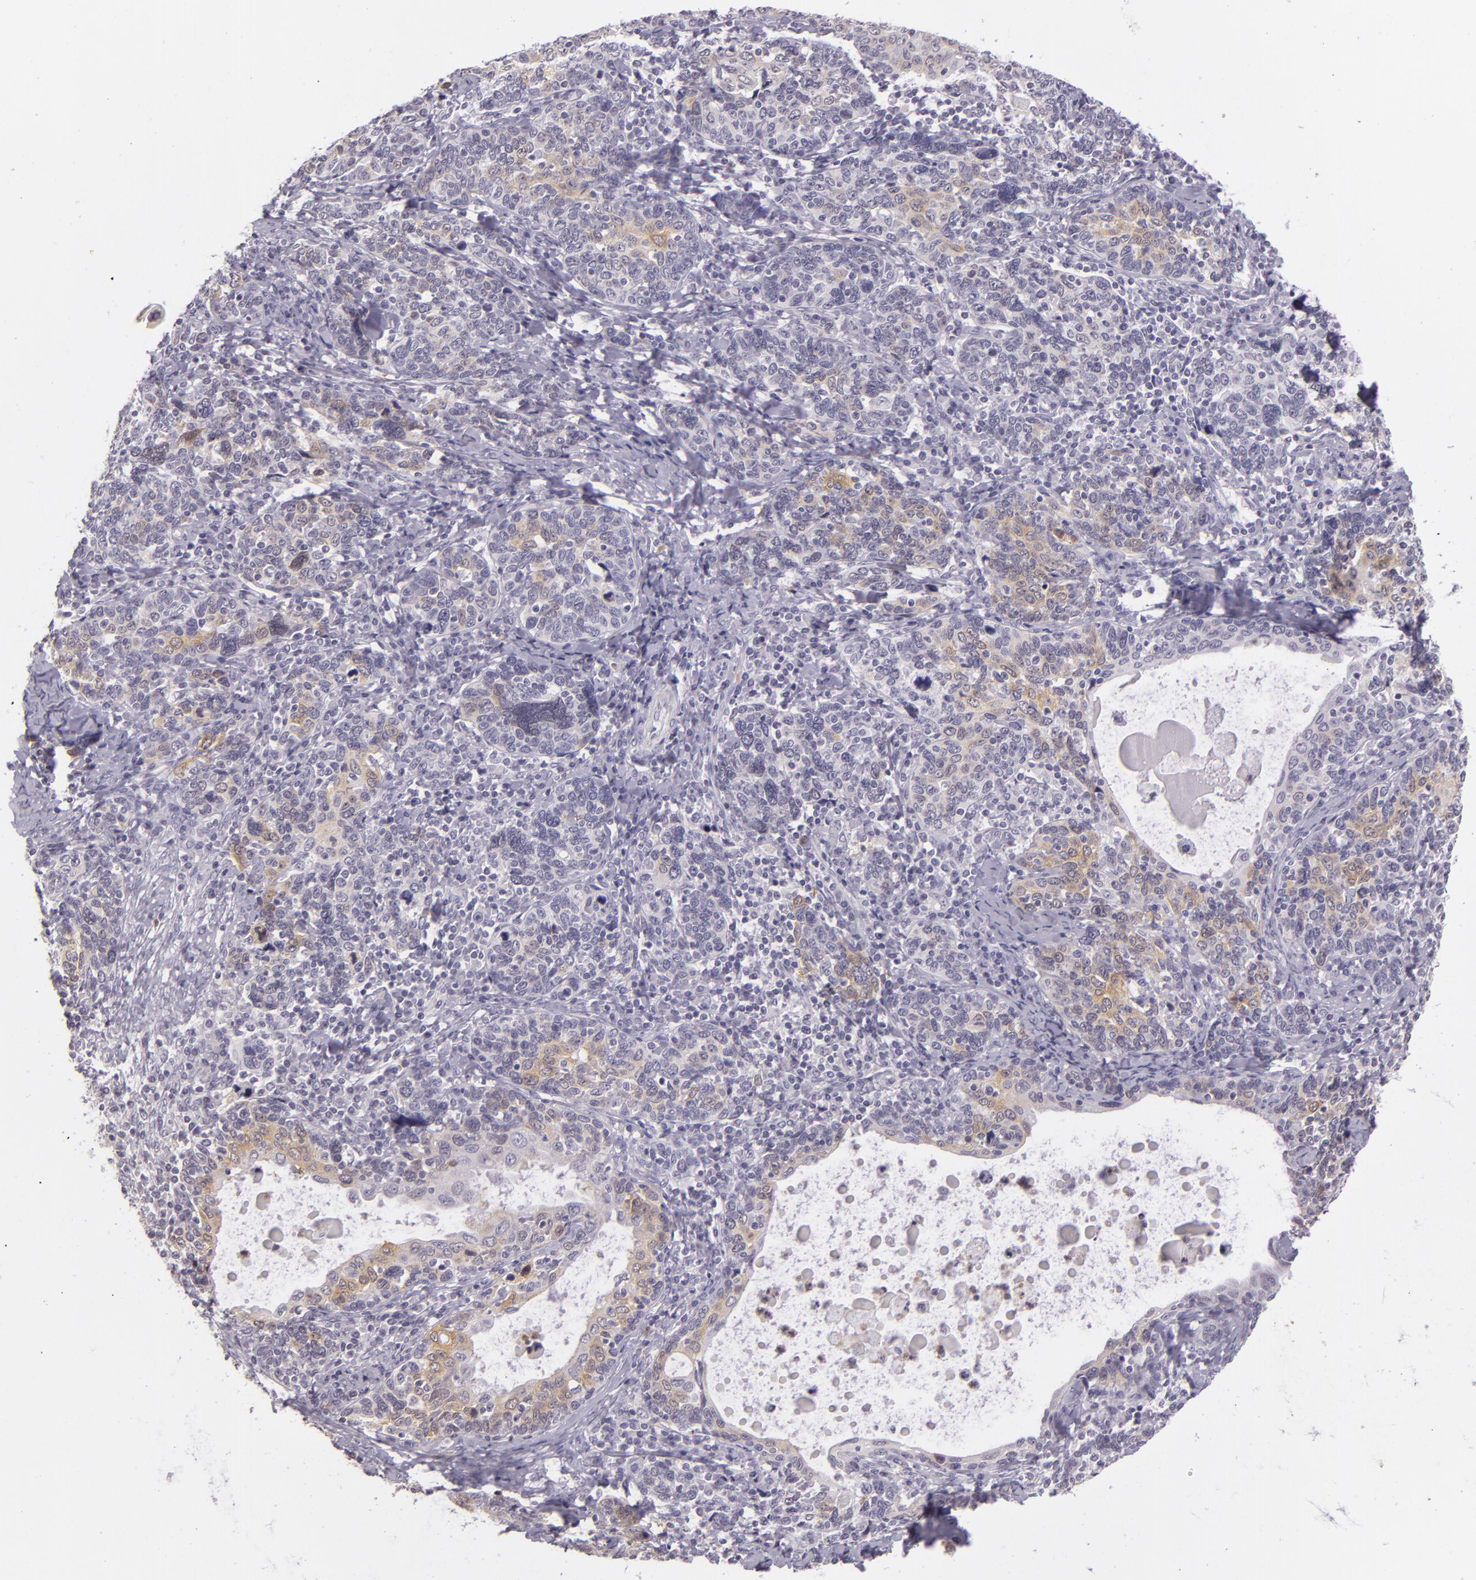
{"staining": {"intensity": "weak", "quantity": "25%-75%", "location": "cytoplasmic/membranous"}, "tissue": "cervical cancer", "cell_type": "Tumor cells", "image_type": "cancer", "snomed": [{"axis": "morphology", "description": "Squamous cell carcinoma, NOS"}, {"axis": "topography", "description": "Cervix"}], "caption": "Immunohistochemistry histopathology image of cervical squamous cell carcinoma stained for a protein (brown), which demonstrates low levels of weak cytoplasmic/membranous expression in approximately 25%-75% of tumor cells.", "gene": "CBS", "patient": {"sex": "female", "age": 41}}